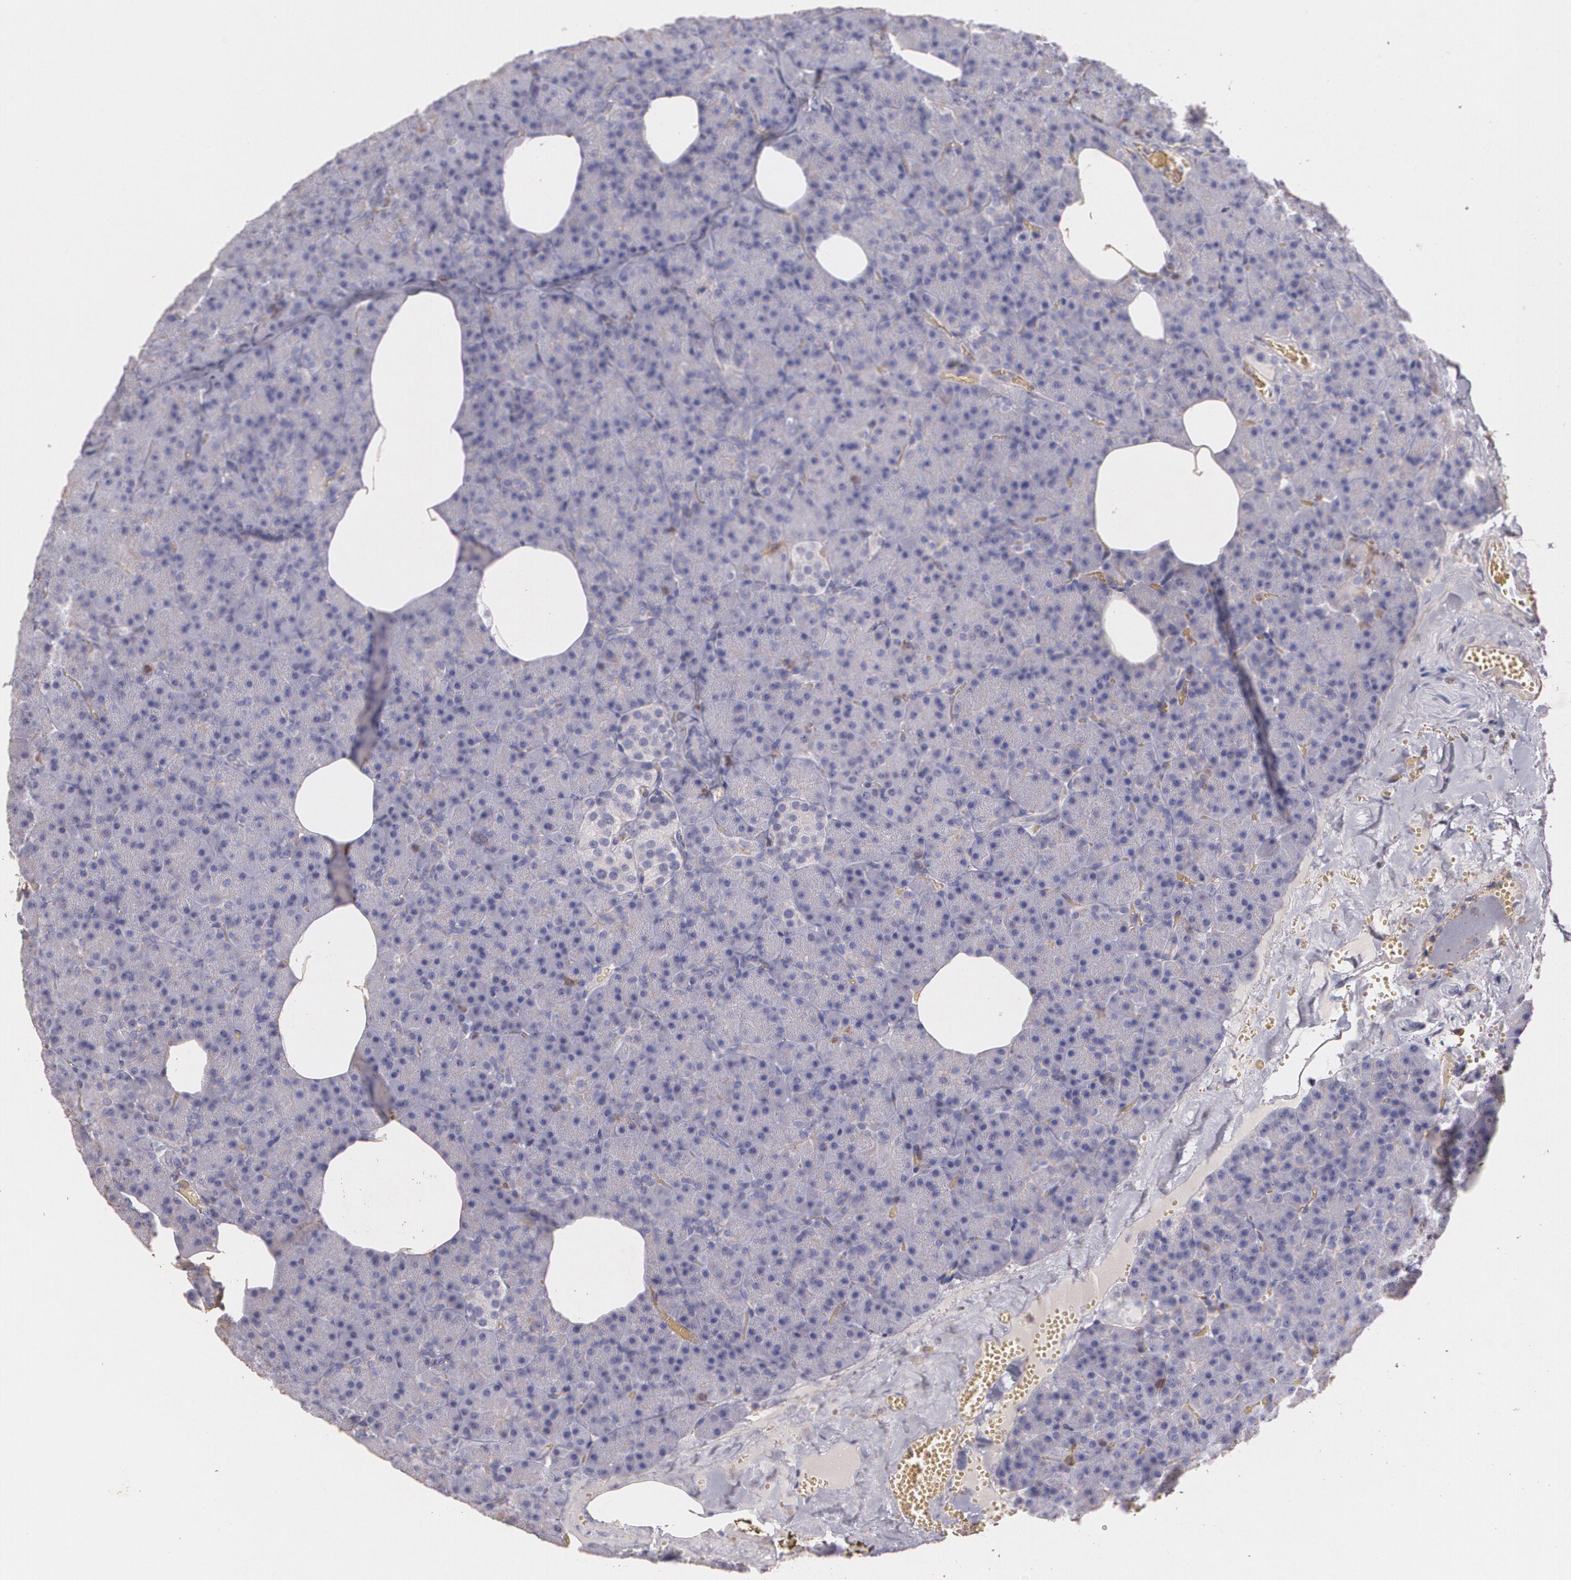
{"staining": {"intensity": "negative", "quantity": "none", "location": "none"}, "tissue": "pancreas", "cell_type": "Exocrine glandular cells", "image_type": "normal", "snomed": [{"axis": "morphology", "description": "Normal tissue, NOS"}, {"axis": "topography", "description": "Pancreas"}], "caption": "The photomicrograph demonstrates no staining of exocrine glandular cells in normal pancreas.", "gene": "TGFBR1", "patient": {"sex": "female", "age": 35}}